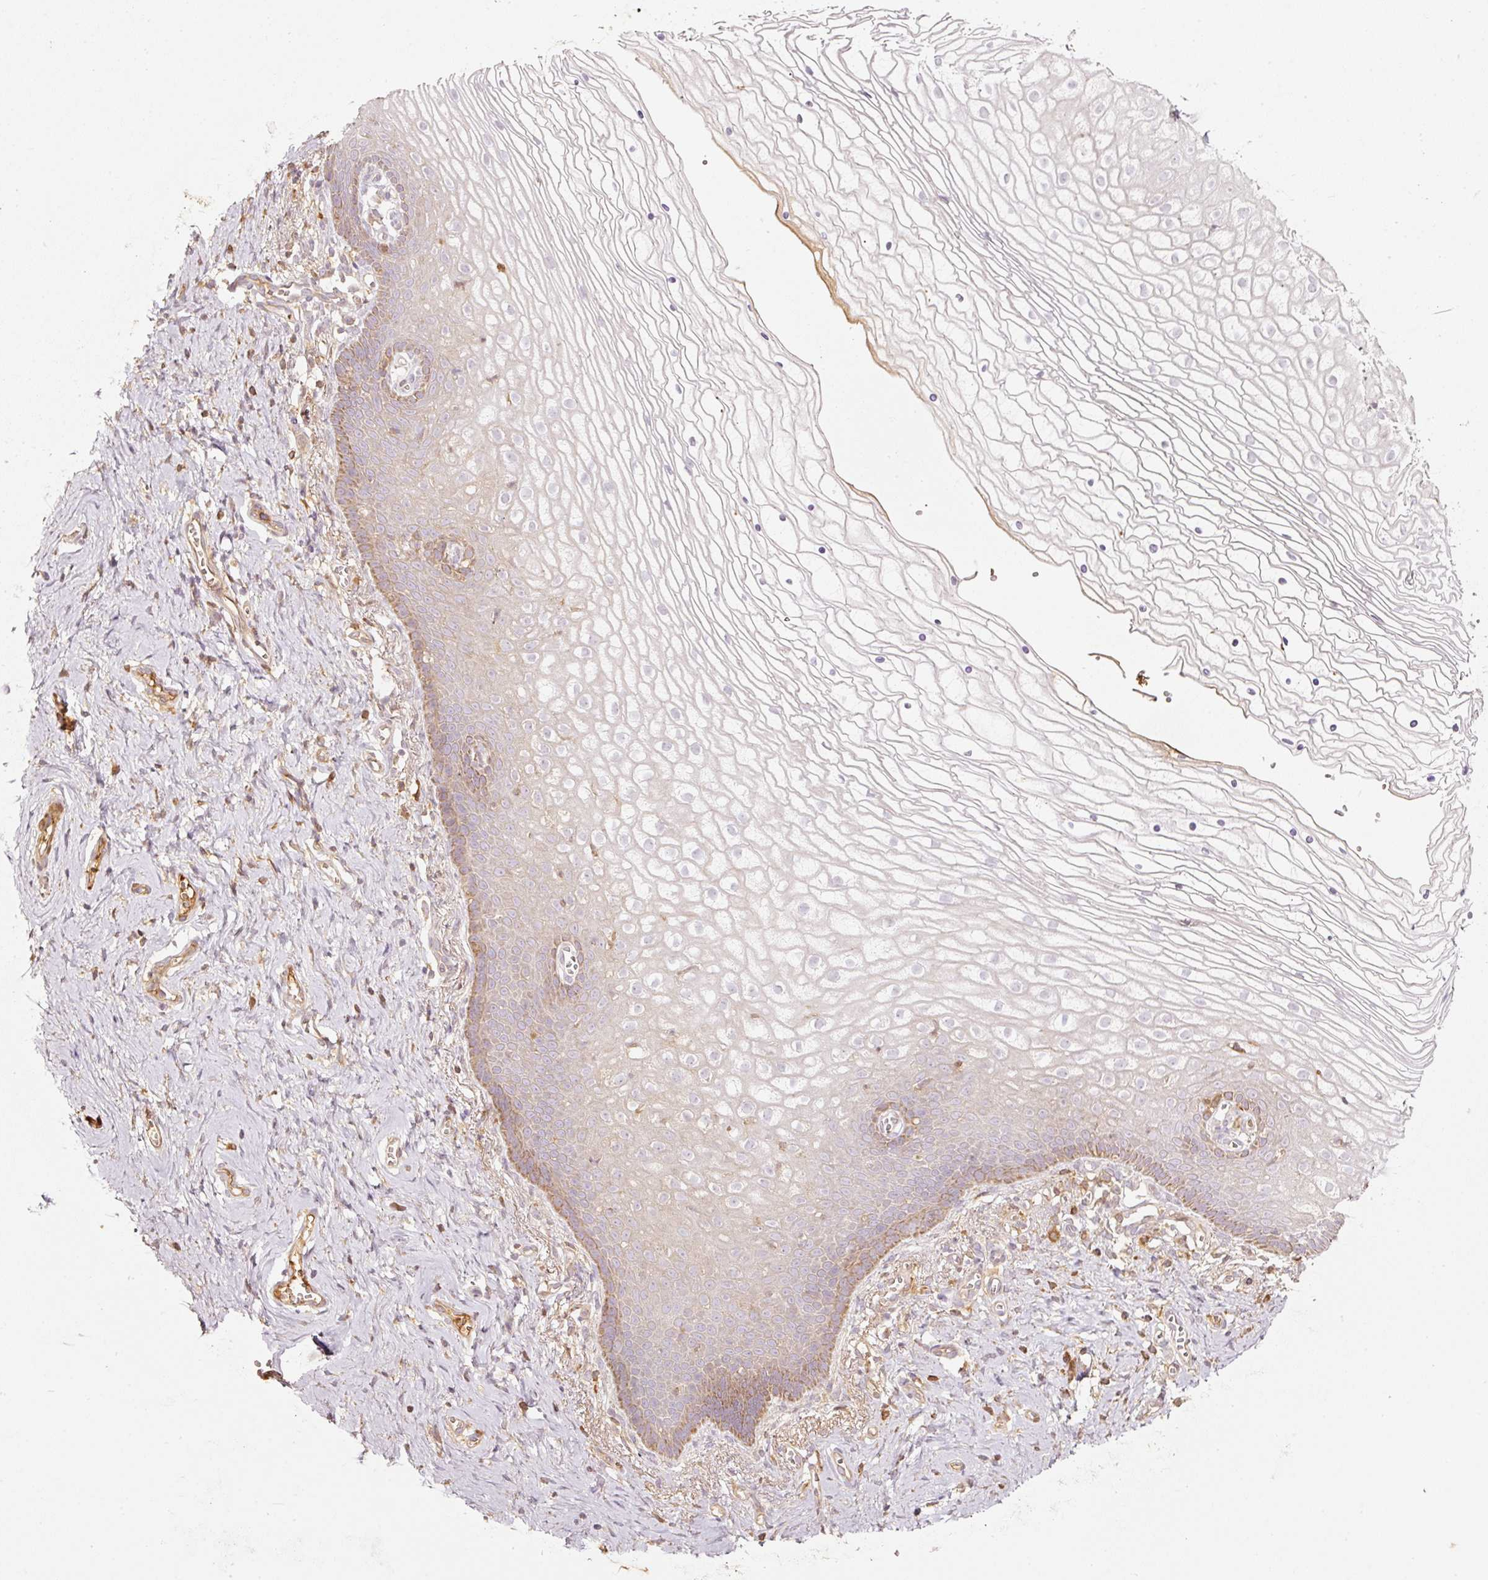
{"staining": {"intensity": "moderate", "quantity": "25%-75%", "location": "cytoplasmic/membranous"}, "tissue": "vagina", "cell_type": "Squamous epithelial cells", "image_type": "normal", "snomed": [{"axis": "morphology", "description": "Normal tissue, NOS"}, {"axis": "topography", "description": "Vagina"}], "caption": "About 25%-75% of squamous epithelial cells in normal vagina demonstrate moderate cytoplasmic/membranous protein staining as visualized by brown immunohistochemical staining.", "gene": "SERPING1", "patient": {"sex": "female", "age": 56}}